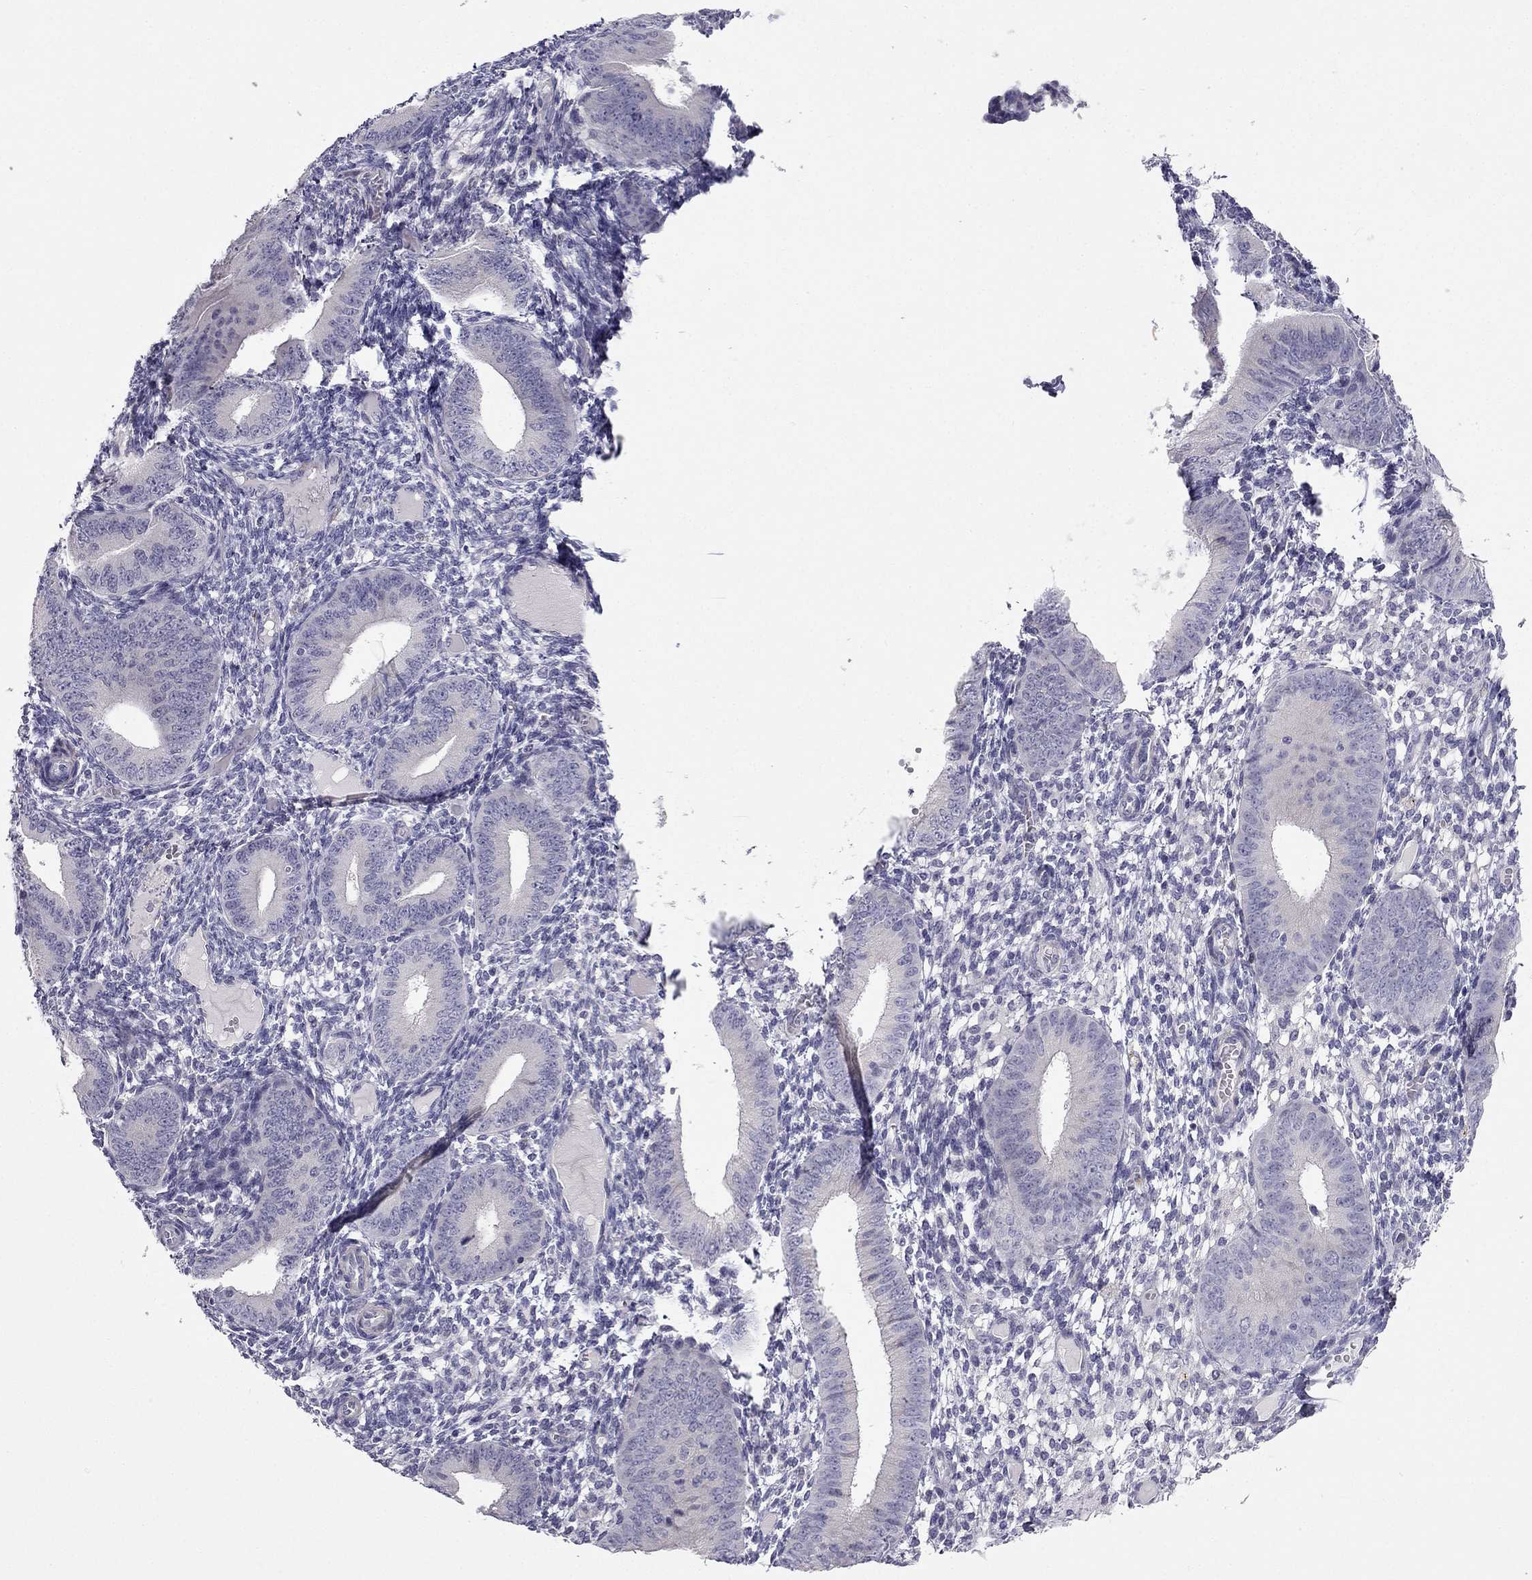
{"staining": {"intensity": "negative", "quantity": "none", "location": "none"}, "tissue": "endometrium", "cell_type": "Cells in endometrial stroma", "image_type": "normal", "snomed": [{"axis": "morphology", "description": "Normal tissue, NOS"}, {"axis": "topography", "description": "Endometrium"}], "caption": "There is no significant expression in cells in endometrial stroma of endometrium. (DAB IHC visualized using brightfield microscopy, high magnification).", "gene": "C16orf89", "patient": {"sex": "female", "age": 39}}